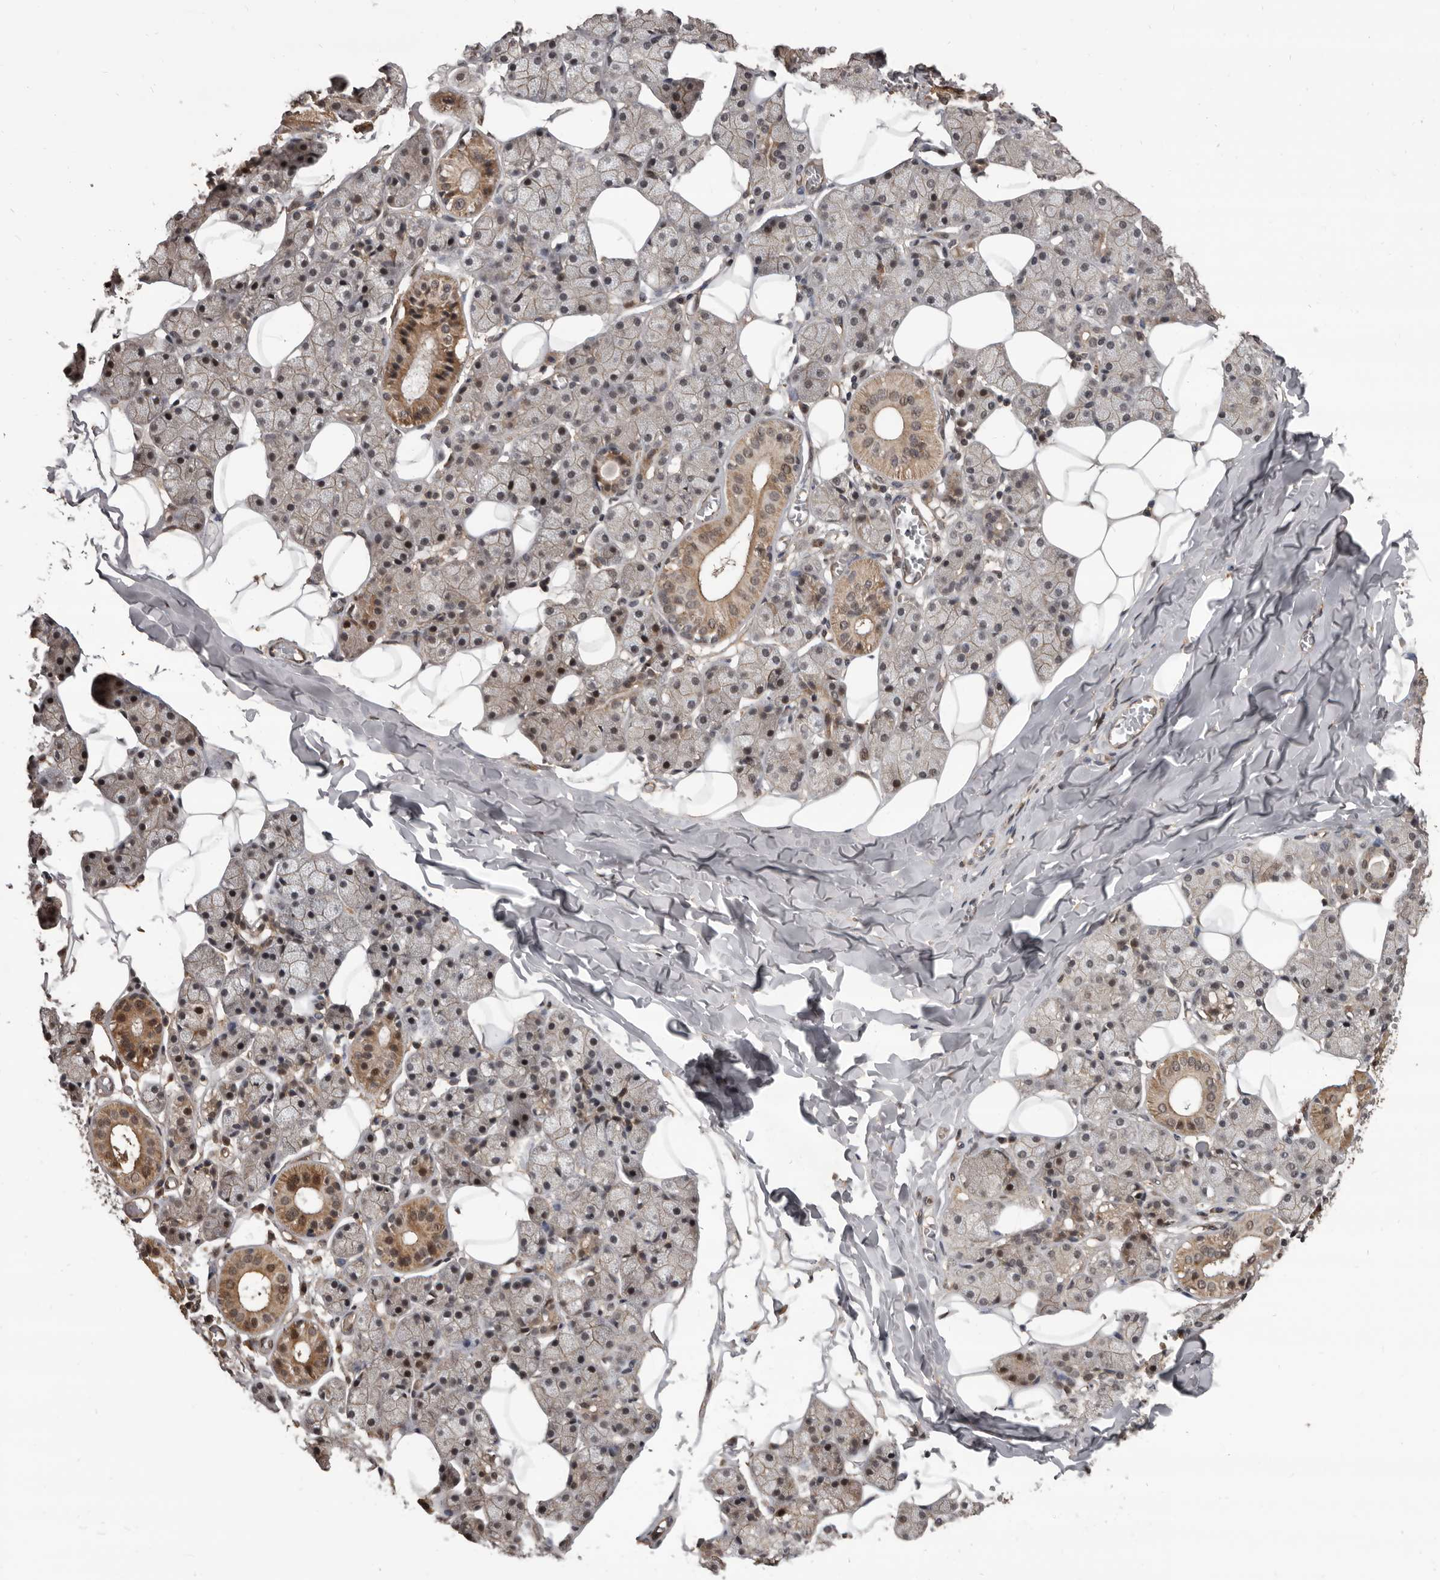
{"staining": {"intensity": "moderate", "quantity": "25%-75%", "location": "cytoplasmic/membranous,nuclear"}, "tissue": "salivary gland", "cell_type": "Glandular cells", "image_type": "normal", "snomed": [{"axis": "morphology", "description": "Normal tissue, NOS"}, {"axis": "topography", "description": "Salivary gland"}], "caption": "Immunohistochemistry (IHC) photomicrograph of benign salivary gland stained for a protein (brown), which displays medium levels of moderate cytoplasmic/membranous,nuclear staining in about 25%-75% of glandular cells.", "gene": "AHR", "patient": {"sex": "female", "age": 33}}